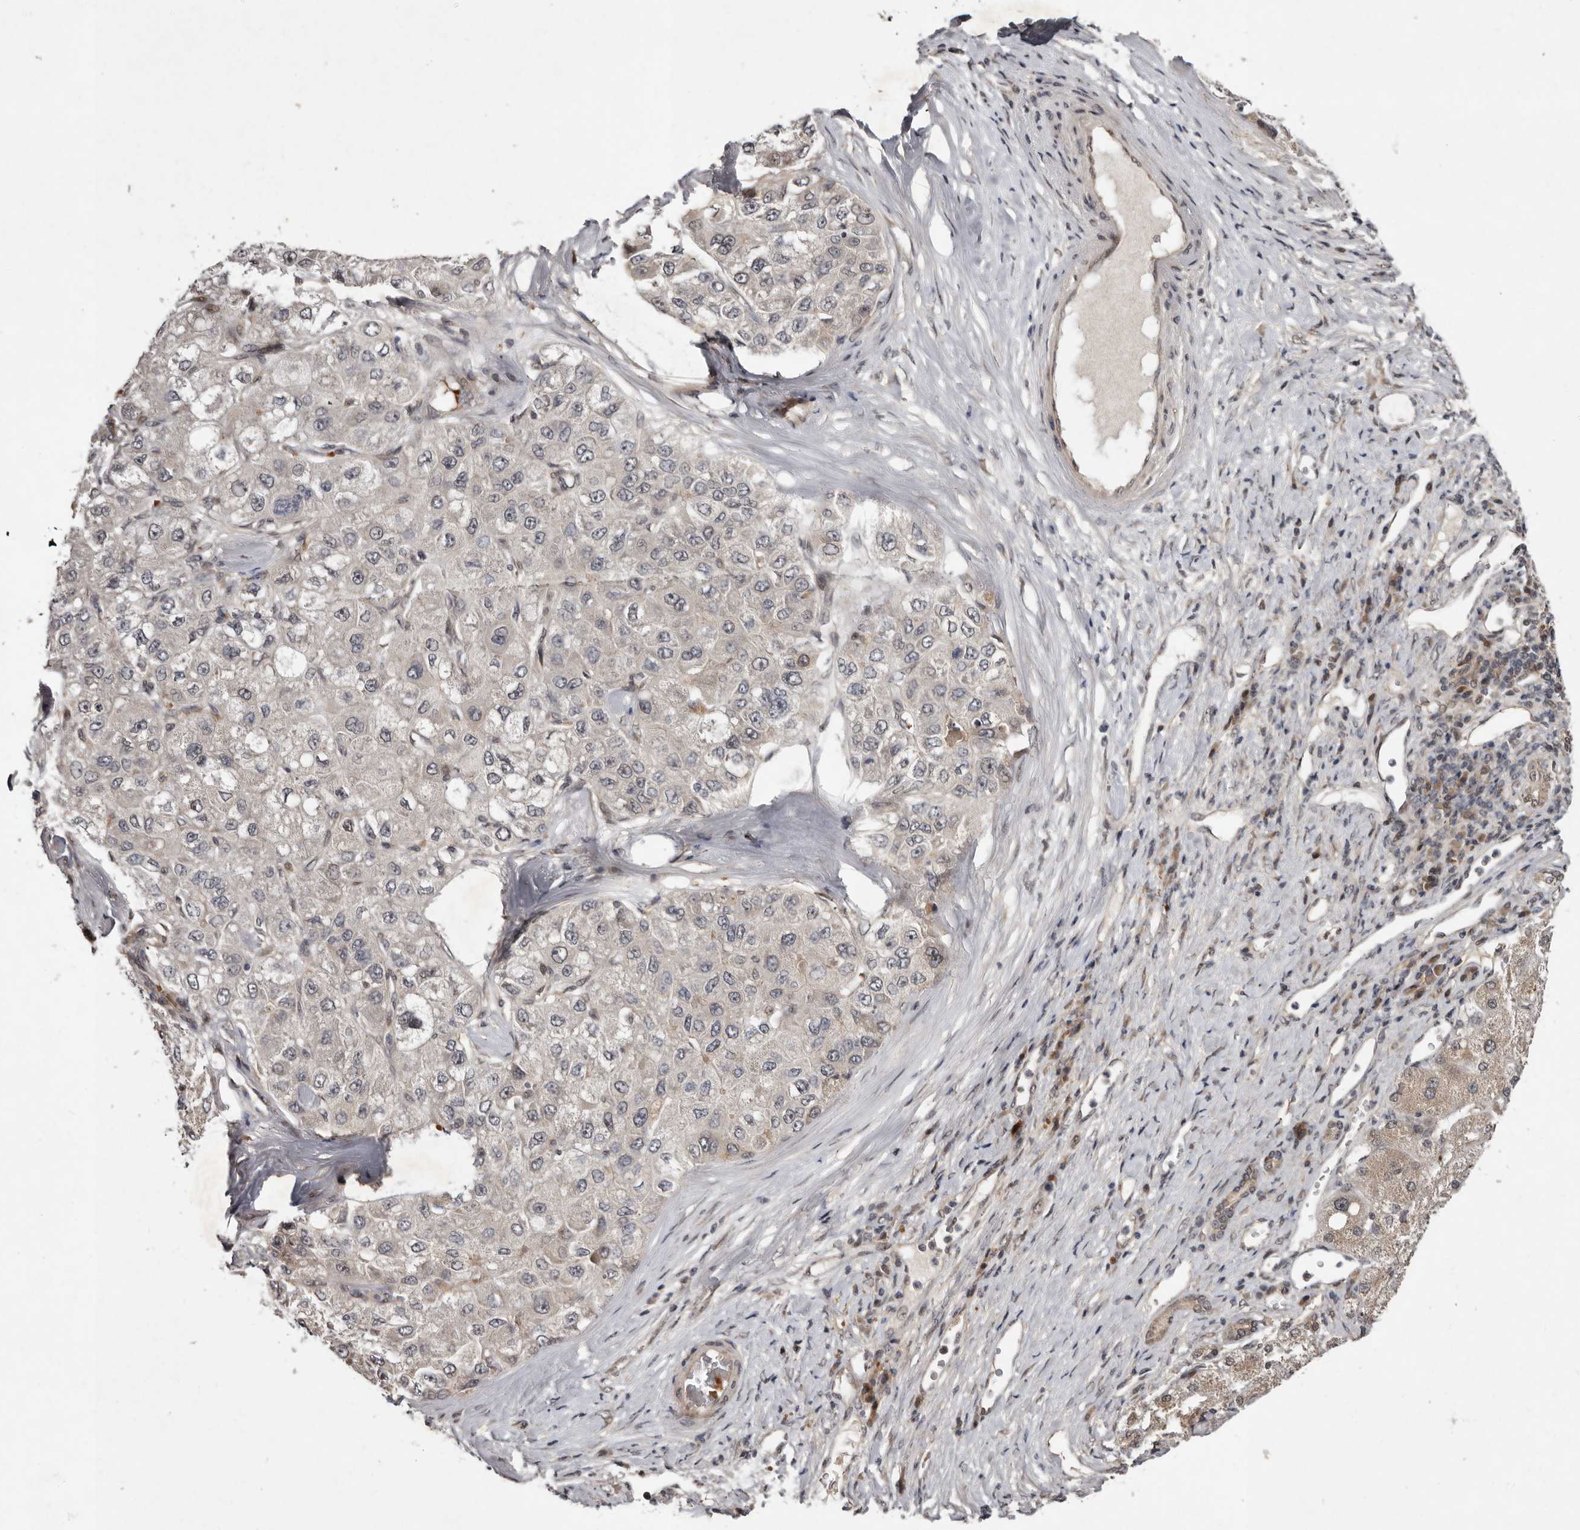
{"staining": {"intensity": "weak", "quantity": ">75%", "location": "cytoplasmic/membranous,nuclear"}, "tissue": "liver cancer", "cell_type": "Tumor cells", "image_type": "cancer", "snomed": [{"axis": "morphology", "description": "Carcinoma, Hepatocellular, NOS"}, {"axis": "topography", "description": "Liver"}], "caption": "Weak cytoplasmic/membranous and nuclear staining for a protein is present in about >75% of tumor cells of liver cancer (hepatocellular carcinoma) using immunohistochemistry.", "gene": "ABL1", "patient": {"sex": "male", "age": 80}}